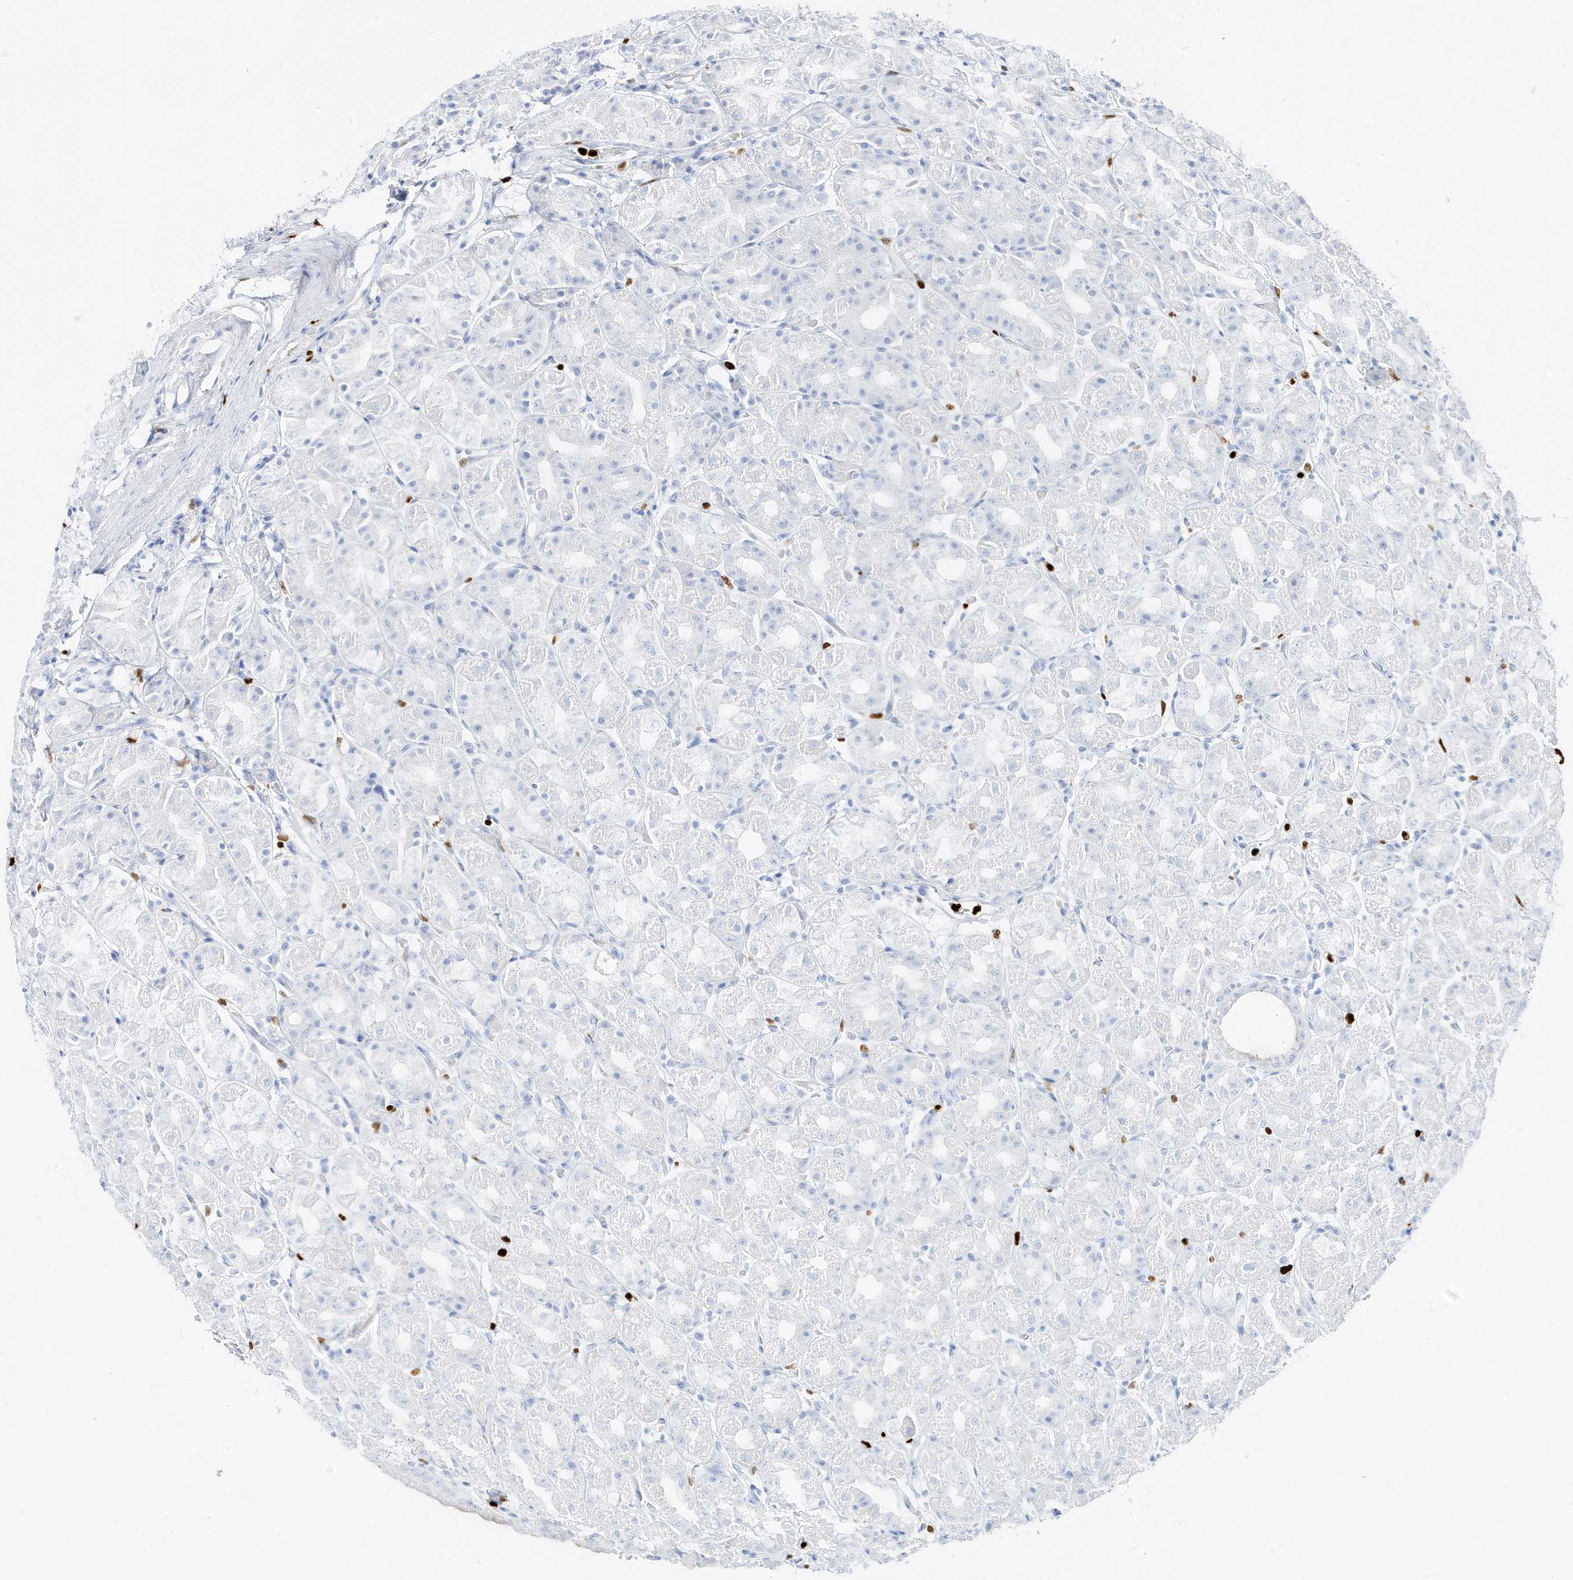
{"staining": {"intensity": "negative", "quantity": "none", "location": "none"}, "tissue": "stomach", "cell_type": "Glandular cells", "image_type": "normal", "snomed": [{"axis": "morphology", "description": "Normal tissue, NOS"}, {"axis": "topography", "description": "Stomach, upper"}], "caption": "Immunohistochemistry histopathology image of benign human stomach stained for a protein (brown), which shows no expression in glandular cells. The staining was performed using DAB to visualize the protein expression in brown, while the nuclei were stained in blue with hematoxylin (Magnification: 20x).", "gene": "MNDA", "patient": {"sex": "male", "age": 68}}